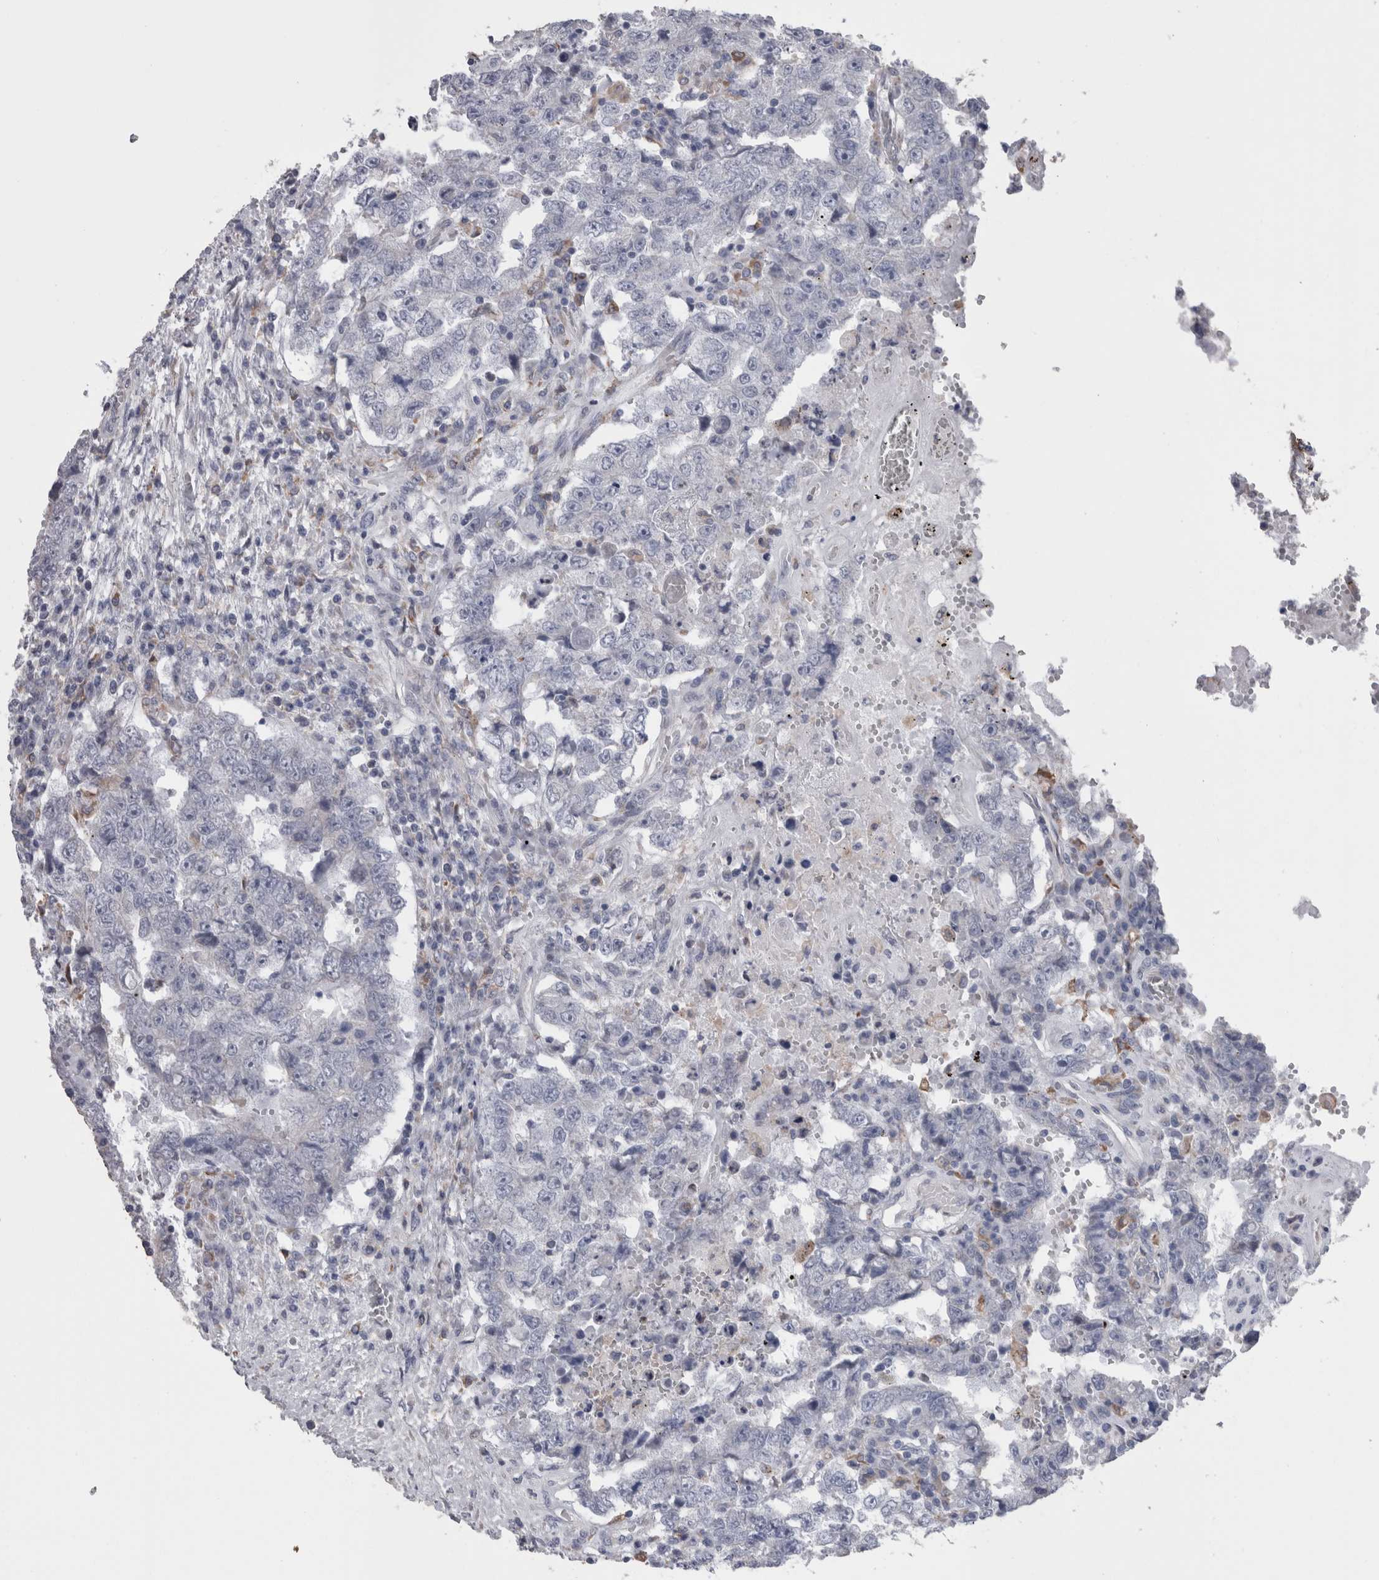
{"staining": {"intensity": "negative", "quantity": "none", "location": "none"}, "tissue": "testis cancer", "cell_type": "Tumor cells", "image_type": "cancer", "snomed": [{"axis": "morphology", "description": "Carcinoma, Embryonal, NOS"}, {"axis": "topography", "description": "Testis"}], "caption": "DAB (3,3'-diaminobenzidine) immunohistochemical staining of testis embryonal carcinoma demonstrates no significant expression in tumor cells. (Immunohistochemistry (ihc), brightfield microscopy, high magnification).", "gene": "GDAP1", "patient": {"sex": "male", "age": 26}}